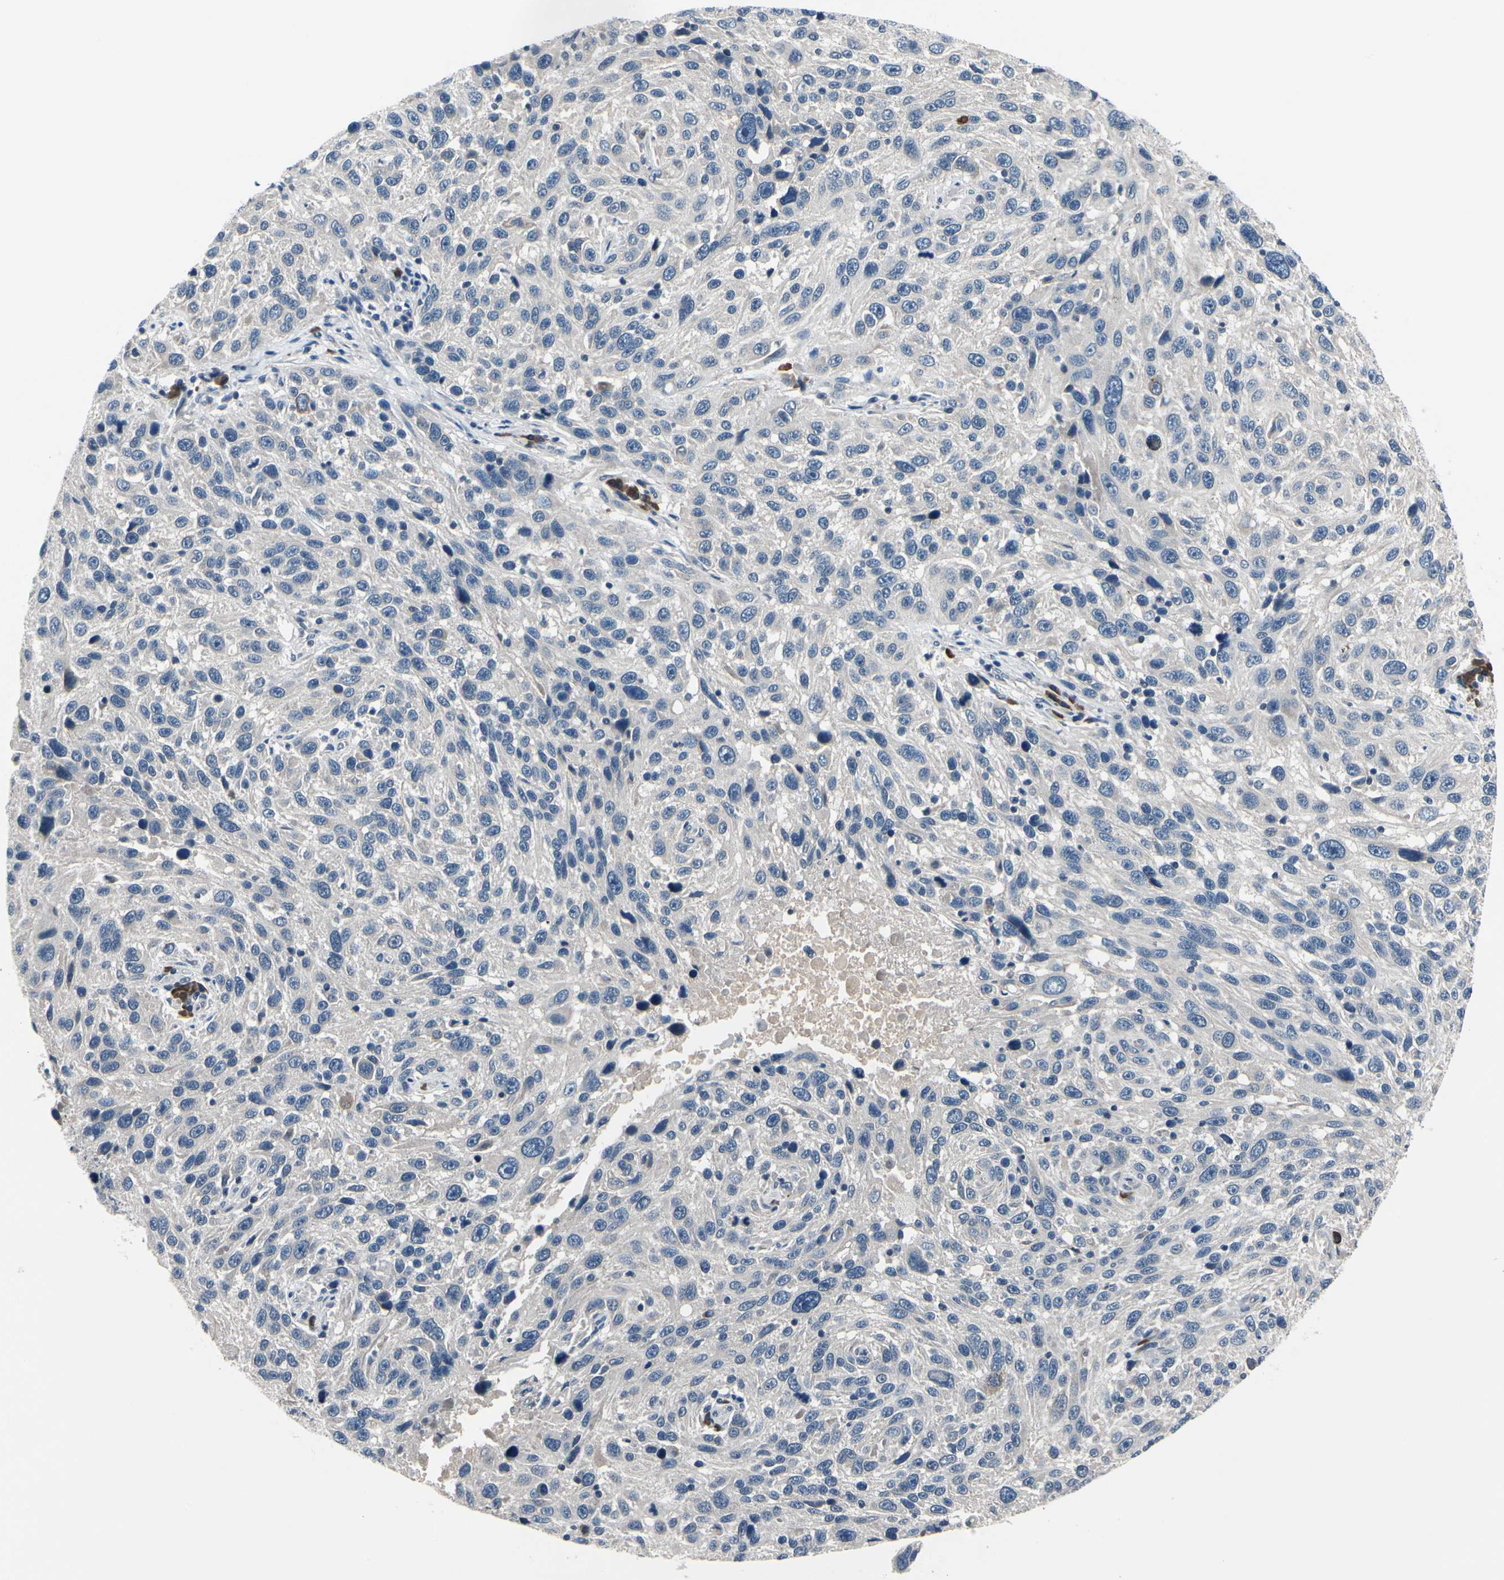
{"staining": {"intensity": "negative", "quantity": "none", "location": "none"}, "tissue": "melanoma", "cell_type": "Tumor cells", "image_type": "cancer", "snomed": [{"axis": "morphology", "description": "Malignant melanoma, NOS"}, {"axis": "topography", "description": "Skin"}], "caption": "DAB (3,3'-diaminobenzidine) immunohistochemical staining of human malignant melanoma reveals no significant expression in tumor cells.", "gene": "SELENOK", "patient": {"sex": "male", "age": 53}}